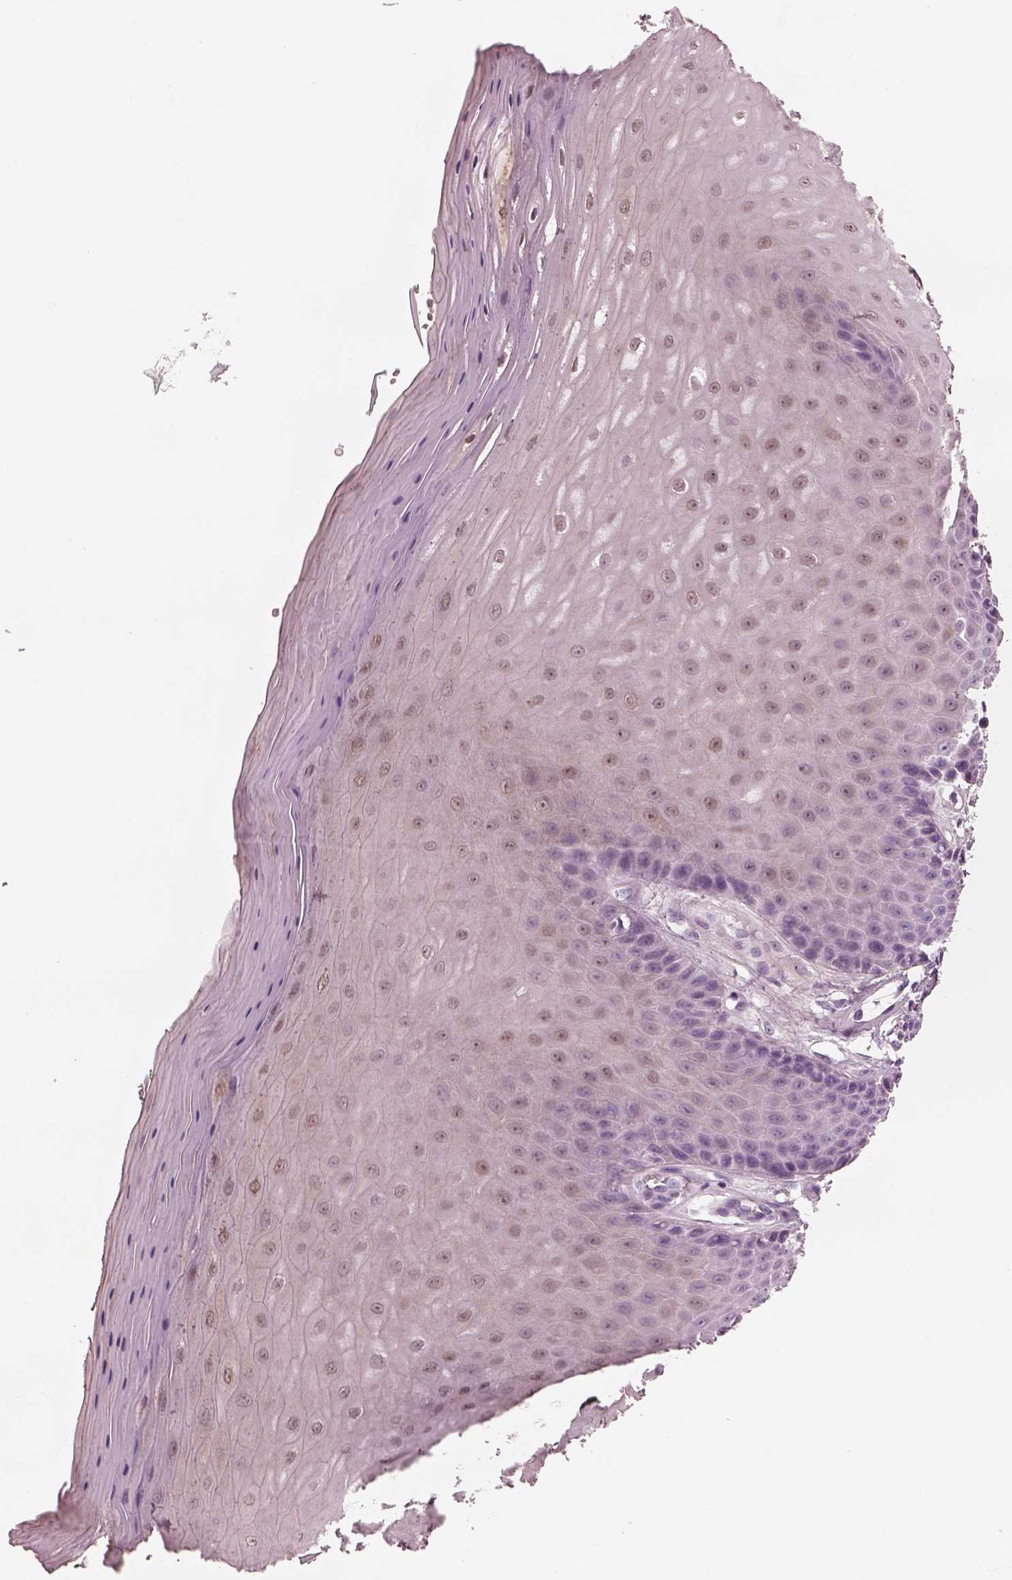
{"staining": {"intensity": "weak", "quantity": "<25%", "location": "nuclear"}, "tissue": "vagina", "cell_type": "Squamous epithelial cells", "image_type": "normal", "snomed": [{"axis": "morphology", "description": "Normal tissue, NOS"}, {"axis": "topography", "description": "Vagina"}], "caption": "IHC image of unremarkable human vagina stained for a protein (brown), which reveals no expression in squamous epithelial cells.", "gene": "SDCBP2", "patient": {"sex": "female", "age": 83}}